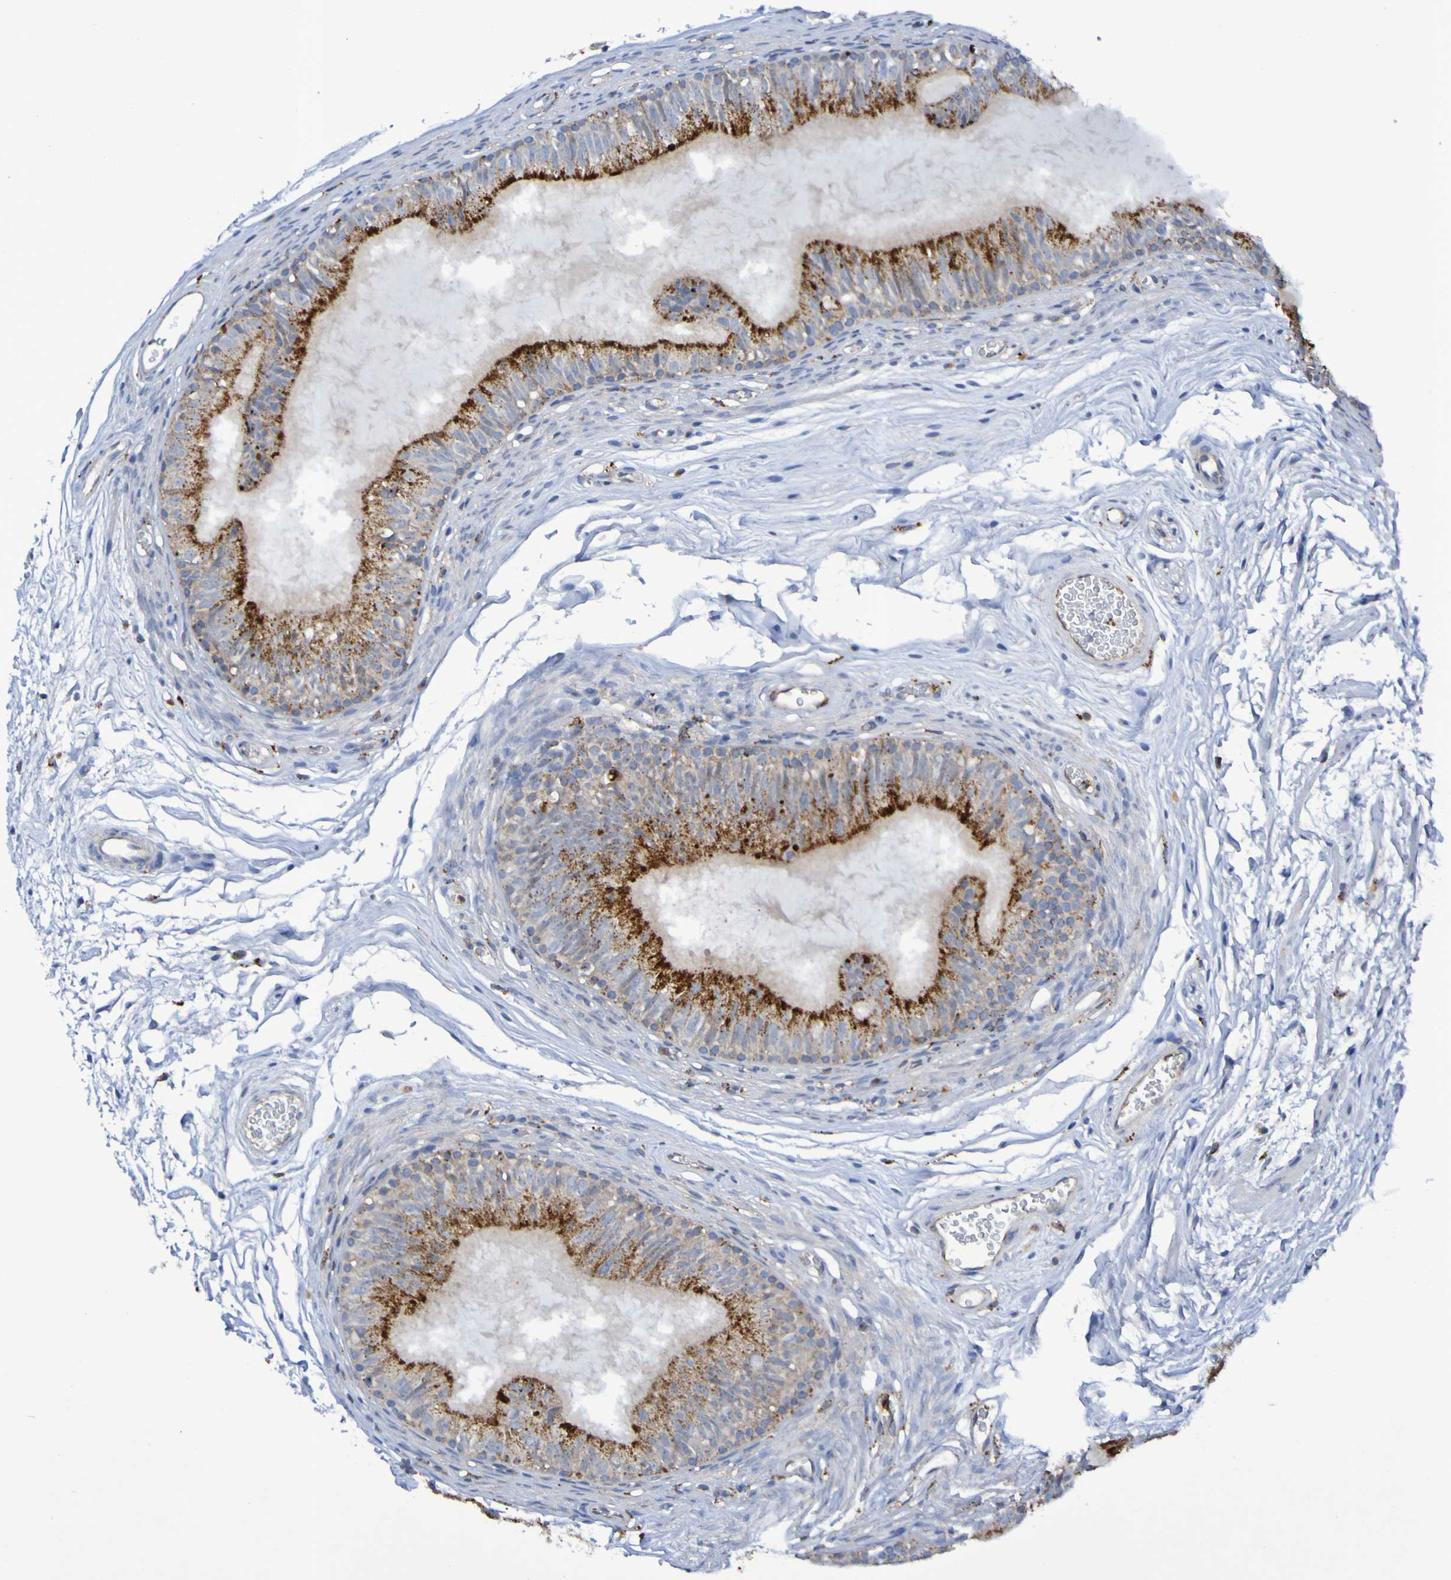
{"staining": {"intensity": "strong", "quantity": ">75%", "location": "cytoplasmic/membranous"}, "tissue": "epididymis", "cell_type": "Glandular cells", "image_type": "normal", "snomed": [{"axis": "morphology", "description": "Normal tissue, NOS"}, {"axis": "topography", "description": "Epididymis"}], "caption": "Immunohistochemistry (IHC) micrograph of normal human epididymis stained for a protein (brown), which displays high levels of strong cytoplasmic/membranous positivity in approximately >75% of glandular cells.", "gene": "TPH1", "patient": {"sex": "male", "age": 36}}